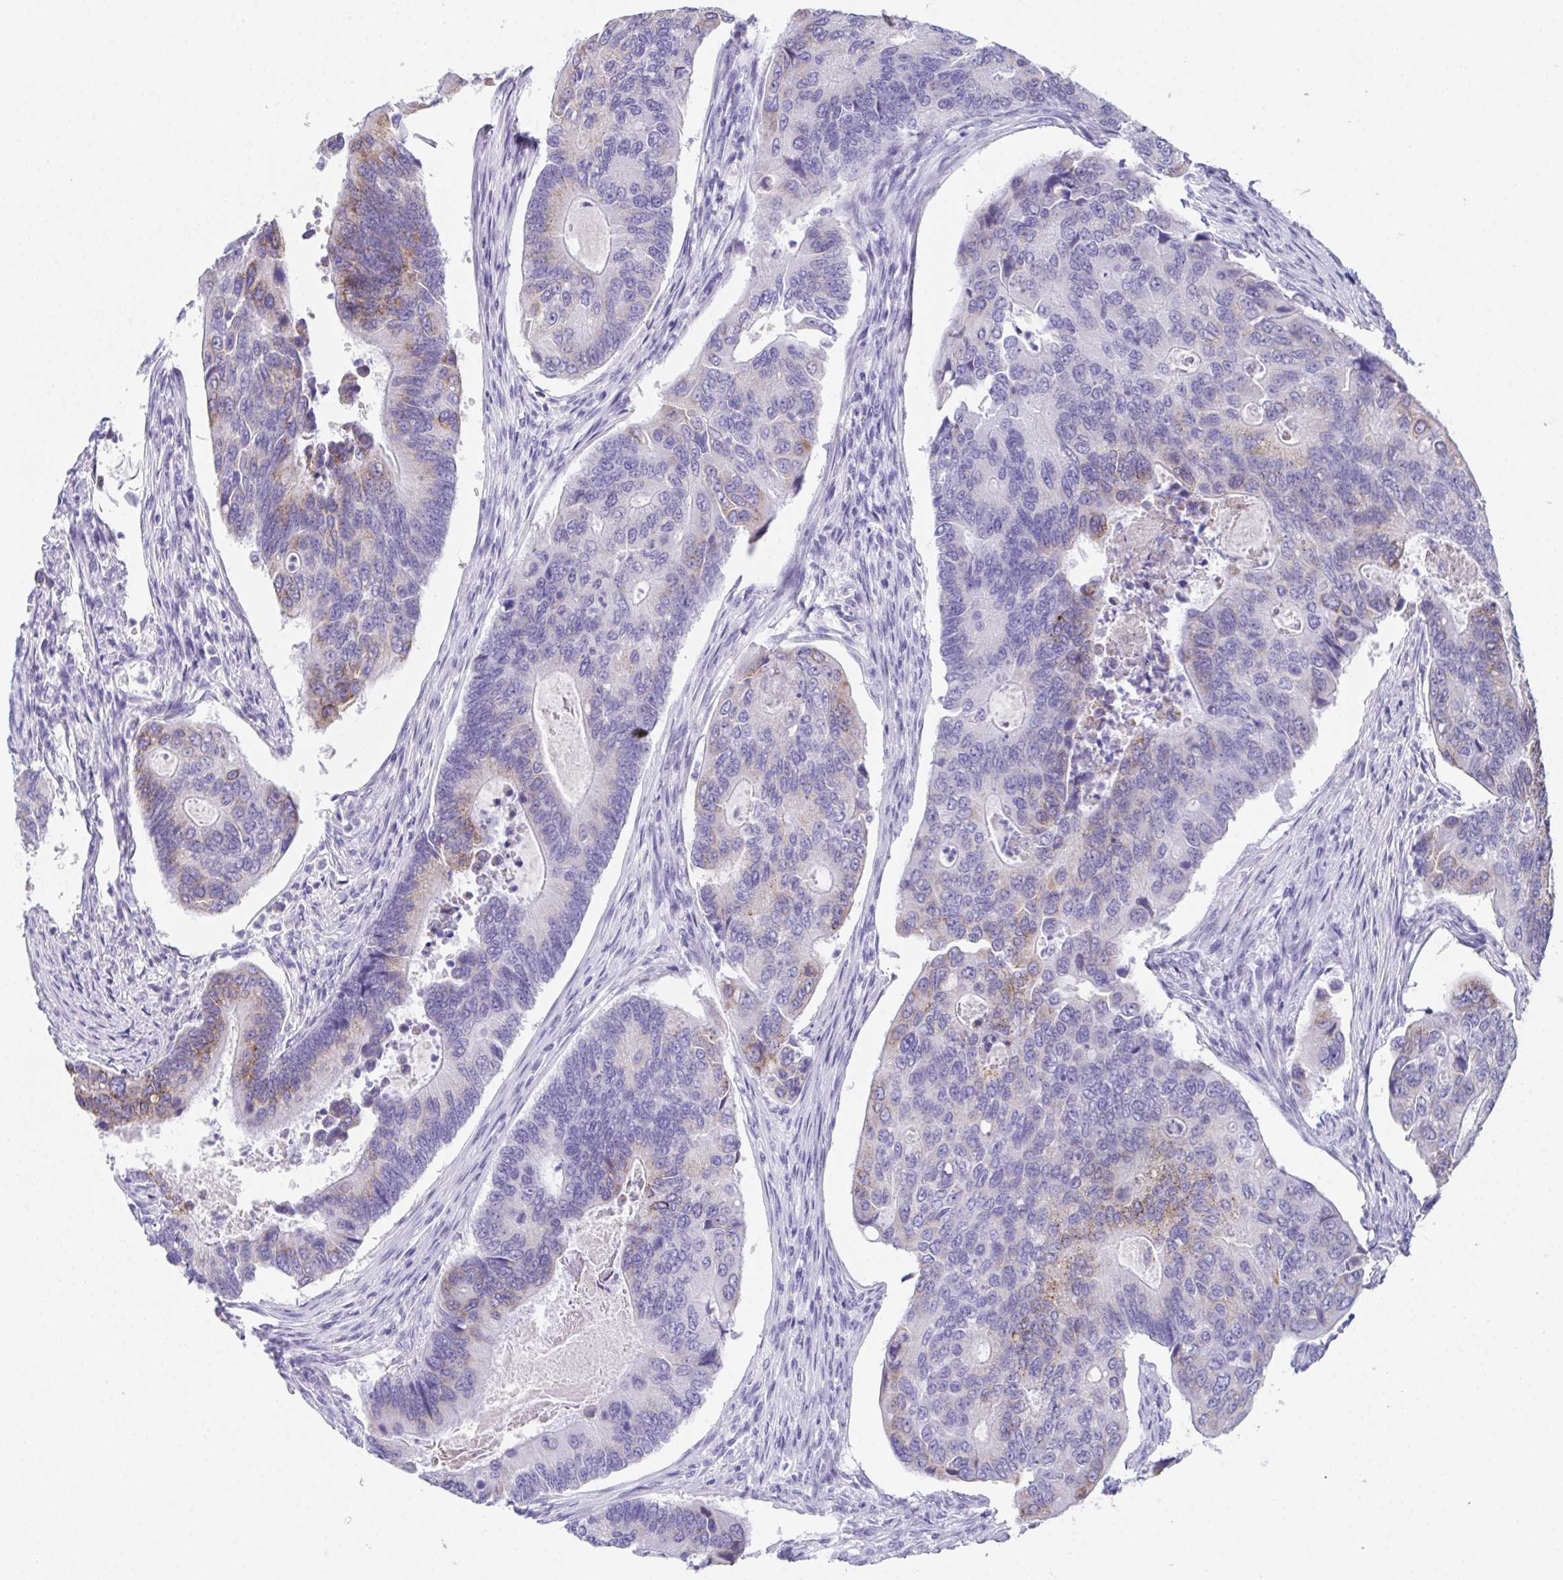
{"staining": {"intensity": "moderate", "quantity": "<25%", "location": "cytoplasmic/membranous"}, "tissue": "colorectal cancer", "cell_type": "Tumor cells", "image_type": "cancer", "snomed": [{"axis": "morphology", "description": "Adenocarcinoma, NOS"}, {"axis": "topography", "description": "Colon"}], "caption": "Immunohistochemistry (IHC) micrograph of neoplastic tissue: human colorectal adenocarcinoma stained using immunohistochemistry (IHC) reveals low levels of moderate protein expression localized specifically in the cytoplasmic/membranous of tumor cells, appearing as a cytoplasmic/membranous brown color.", "gene": "TEX19", "patient": {"sex": "female", "age": 67}}